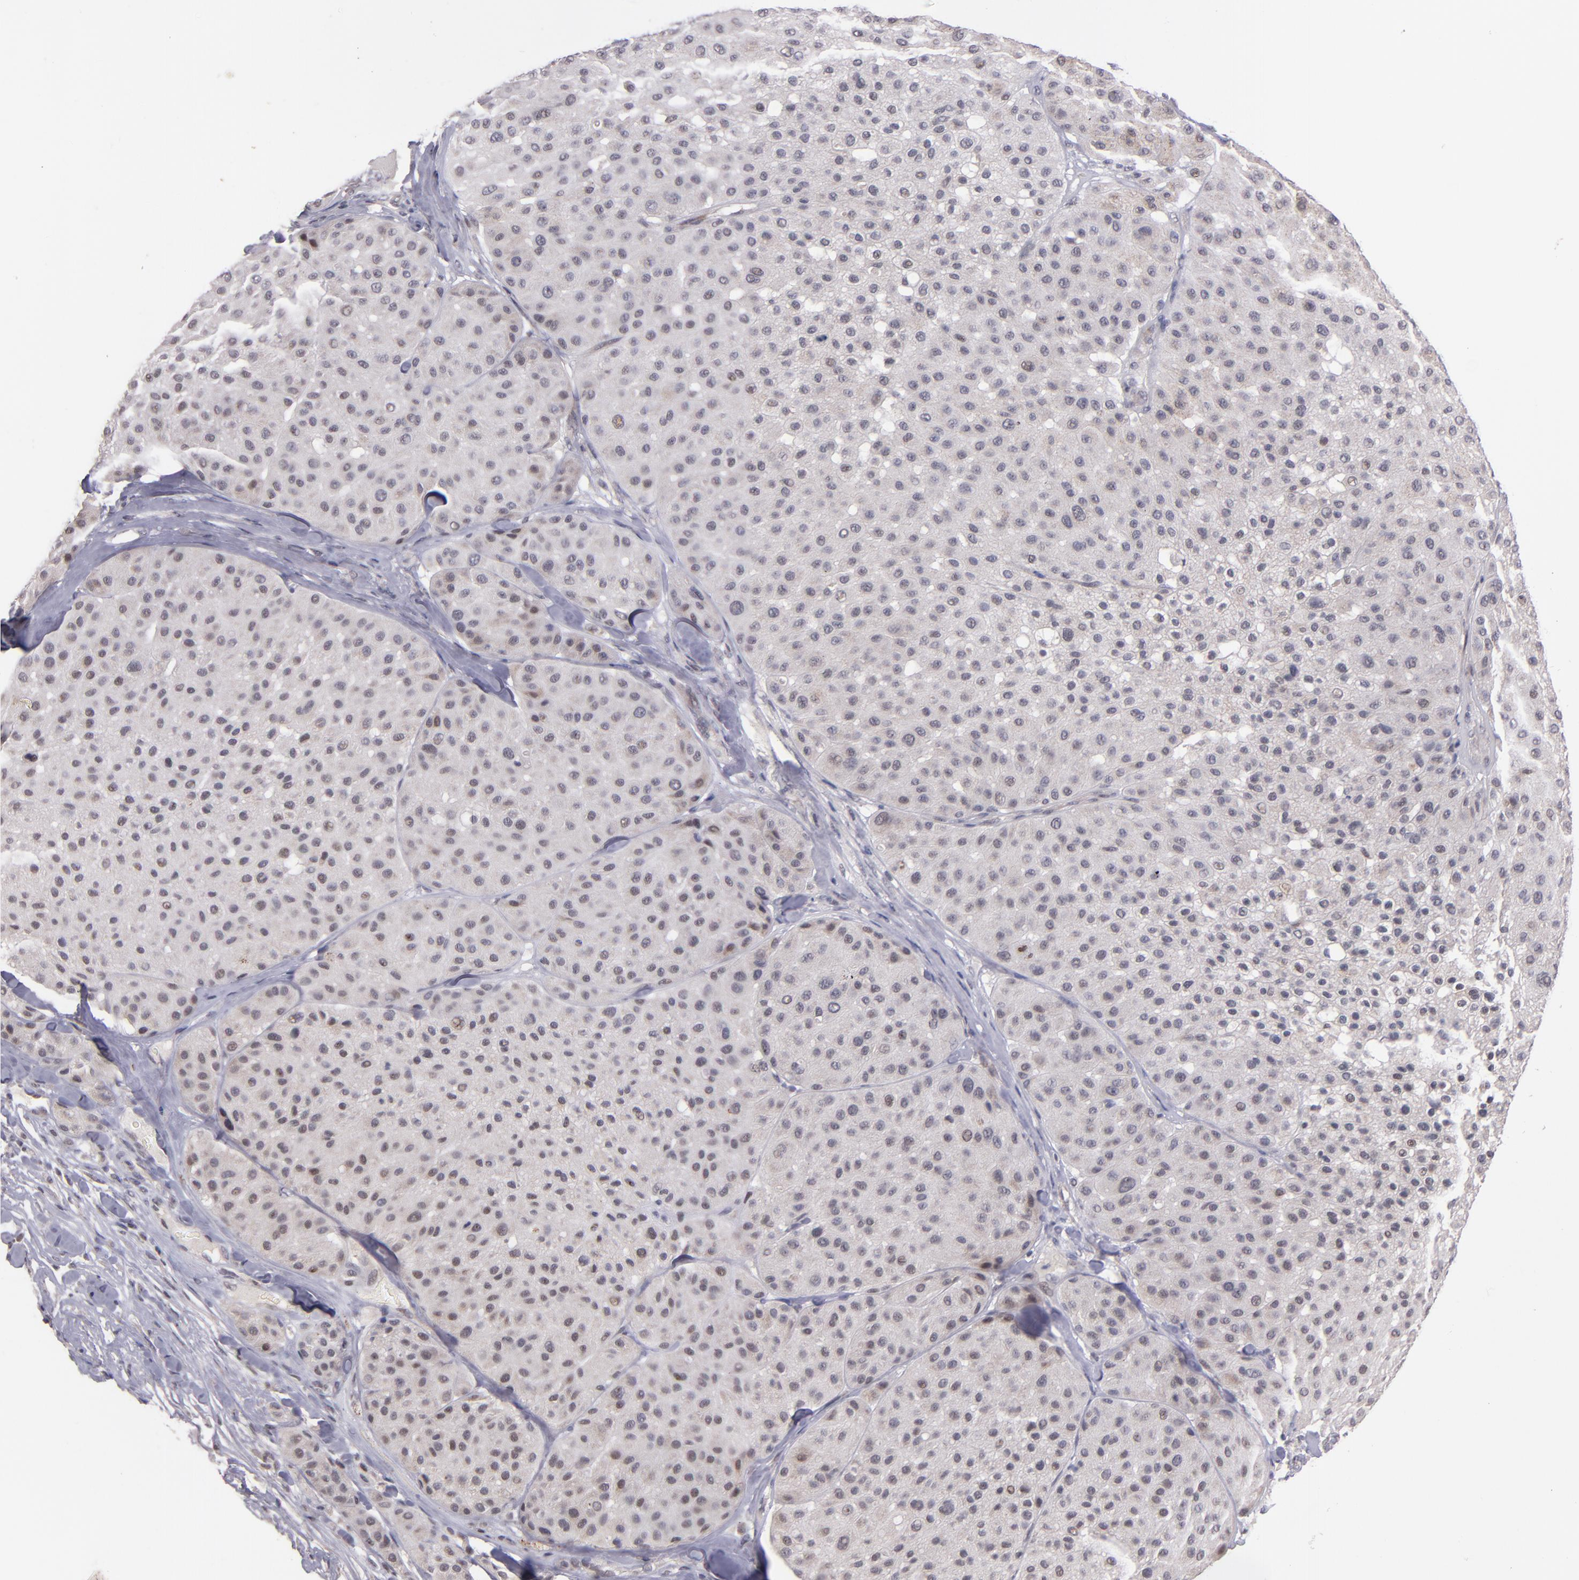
{"staining": {"intensity": "weak", "quantity": ">75%", "location": "cytoplasmic/membranous"}, "tissue": "melanoma", "cell_type": "Tumor cells", "image_type": "cancer", "snomed": [{"axis": "morphology", "description": "Normal tissue, NOS"}, {"axis": "morphology", "description": "Malignant melanoma, Metastatic site"}, {"axis": "topography", "description": "Skin"}], "caption": "High-power microscopy captured an immunohistochemistry (IHC) photomicrograph of melanoma, revealing weak cytoplasmic/membranous positivity in about >75% of tumor cells.", "gene": "SYP", "patient": {"sex": "male", "age": 41}}